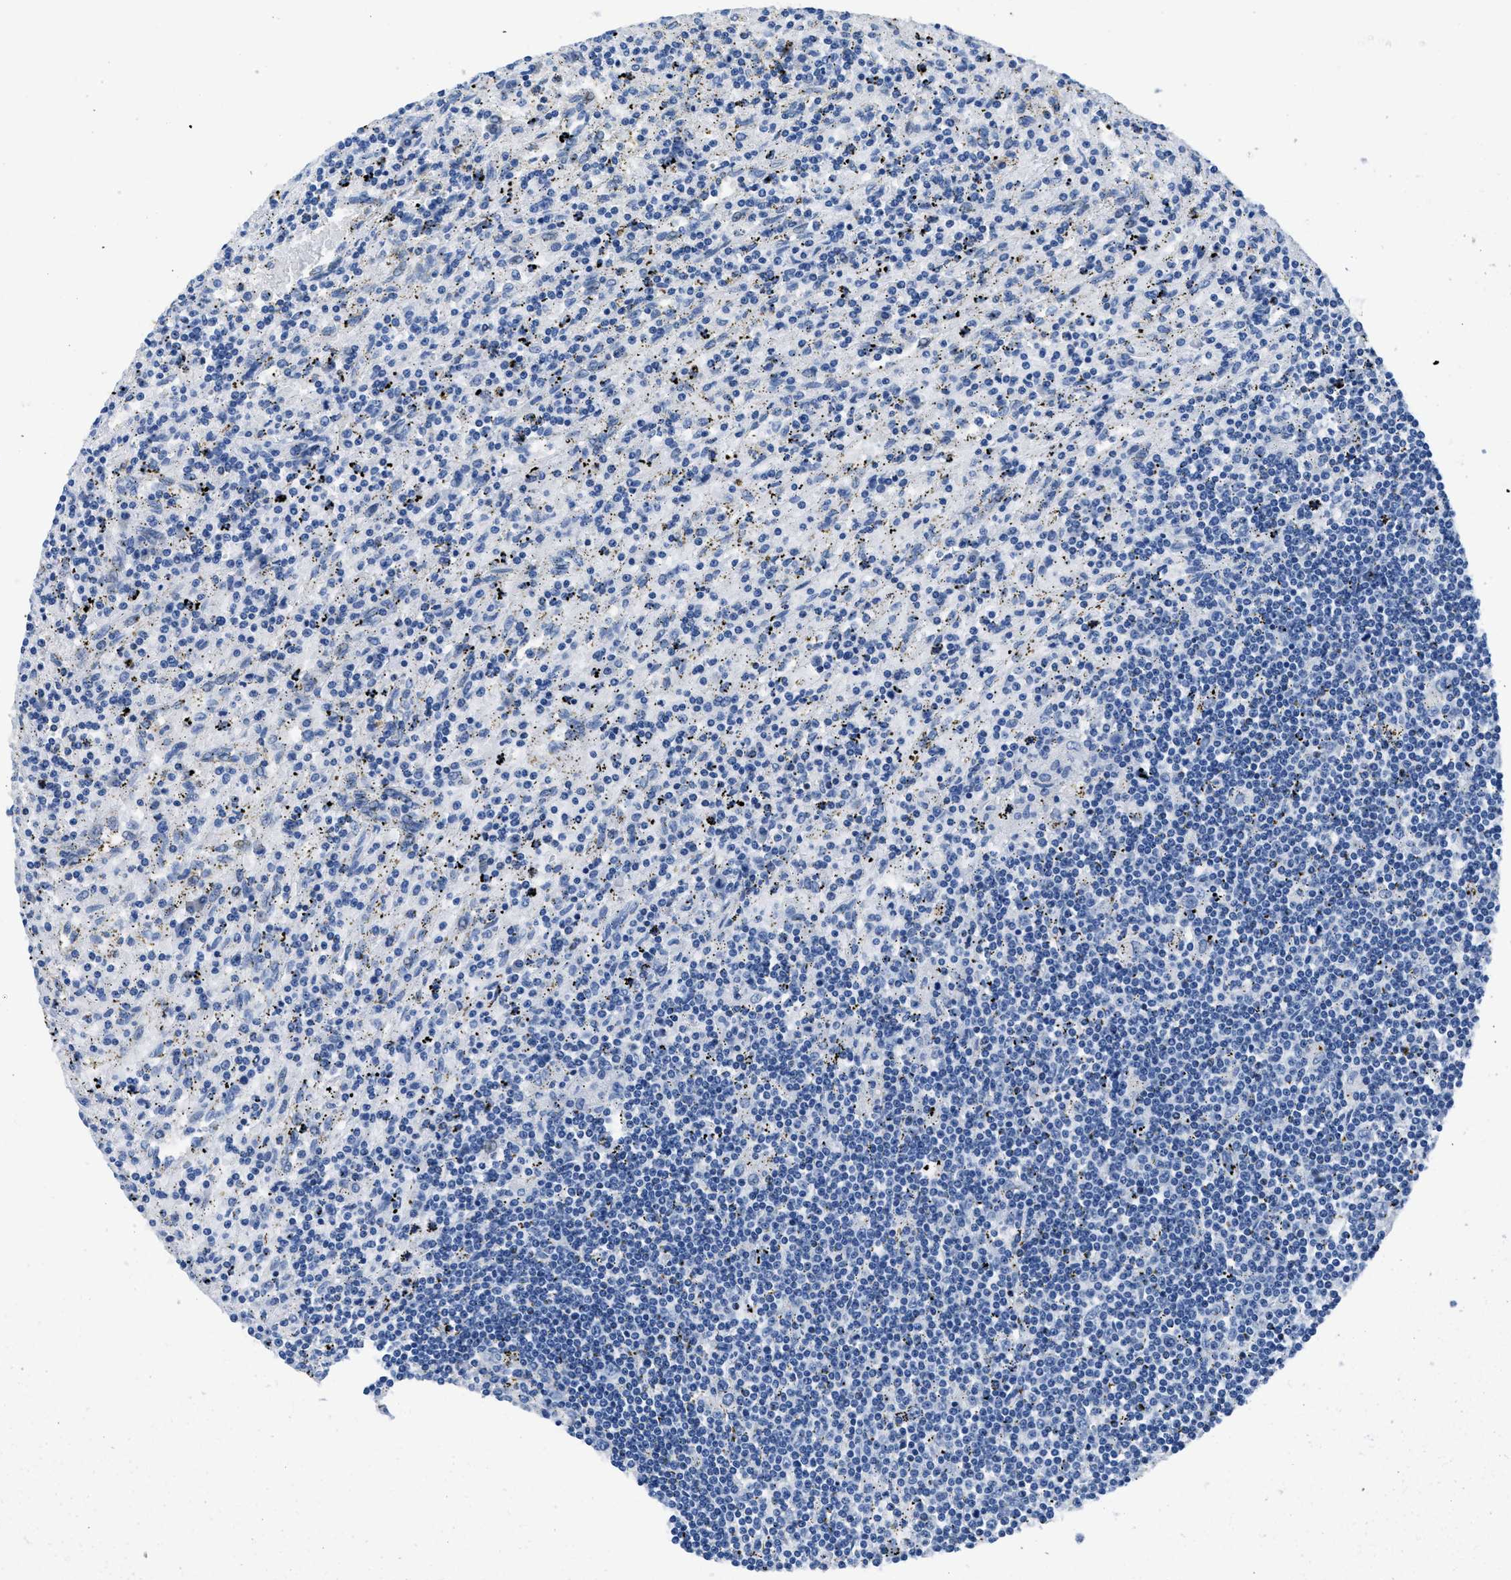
{"staining": {"intensity": "negative", "quantity": "none", "location": "none"}, "tissue": "lymphoma", "cell_type": "Tumor cells", "image_type": "cancer", "snomed": [{"axis": "morphology", "description": "Malignant lymphoma, non-Hodgkin's type, Low grade"}, {"axis": "topography", "description": "Spleen"}], "caption": "The IHC micrograph has no significant positivity in tumor cells of low-grade malignant lymphoma, non-Hodgkin's type tissue.", "gene": "ITGA3", "patient": {"sex": "male", "age": 76}}